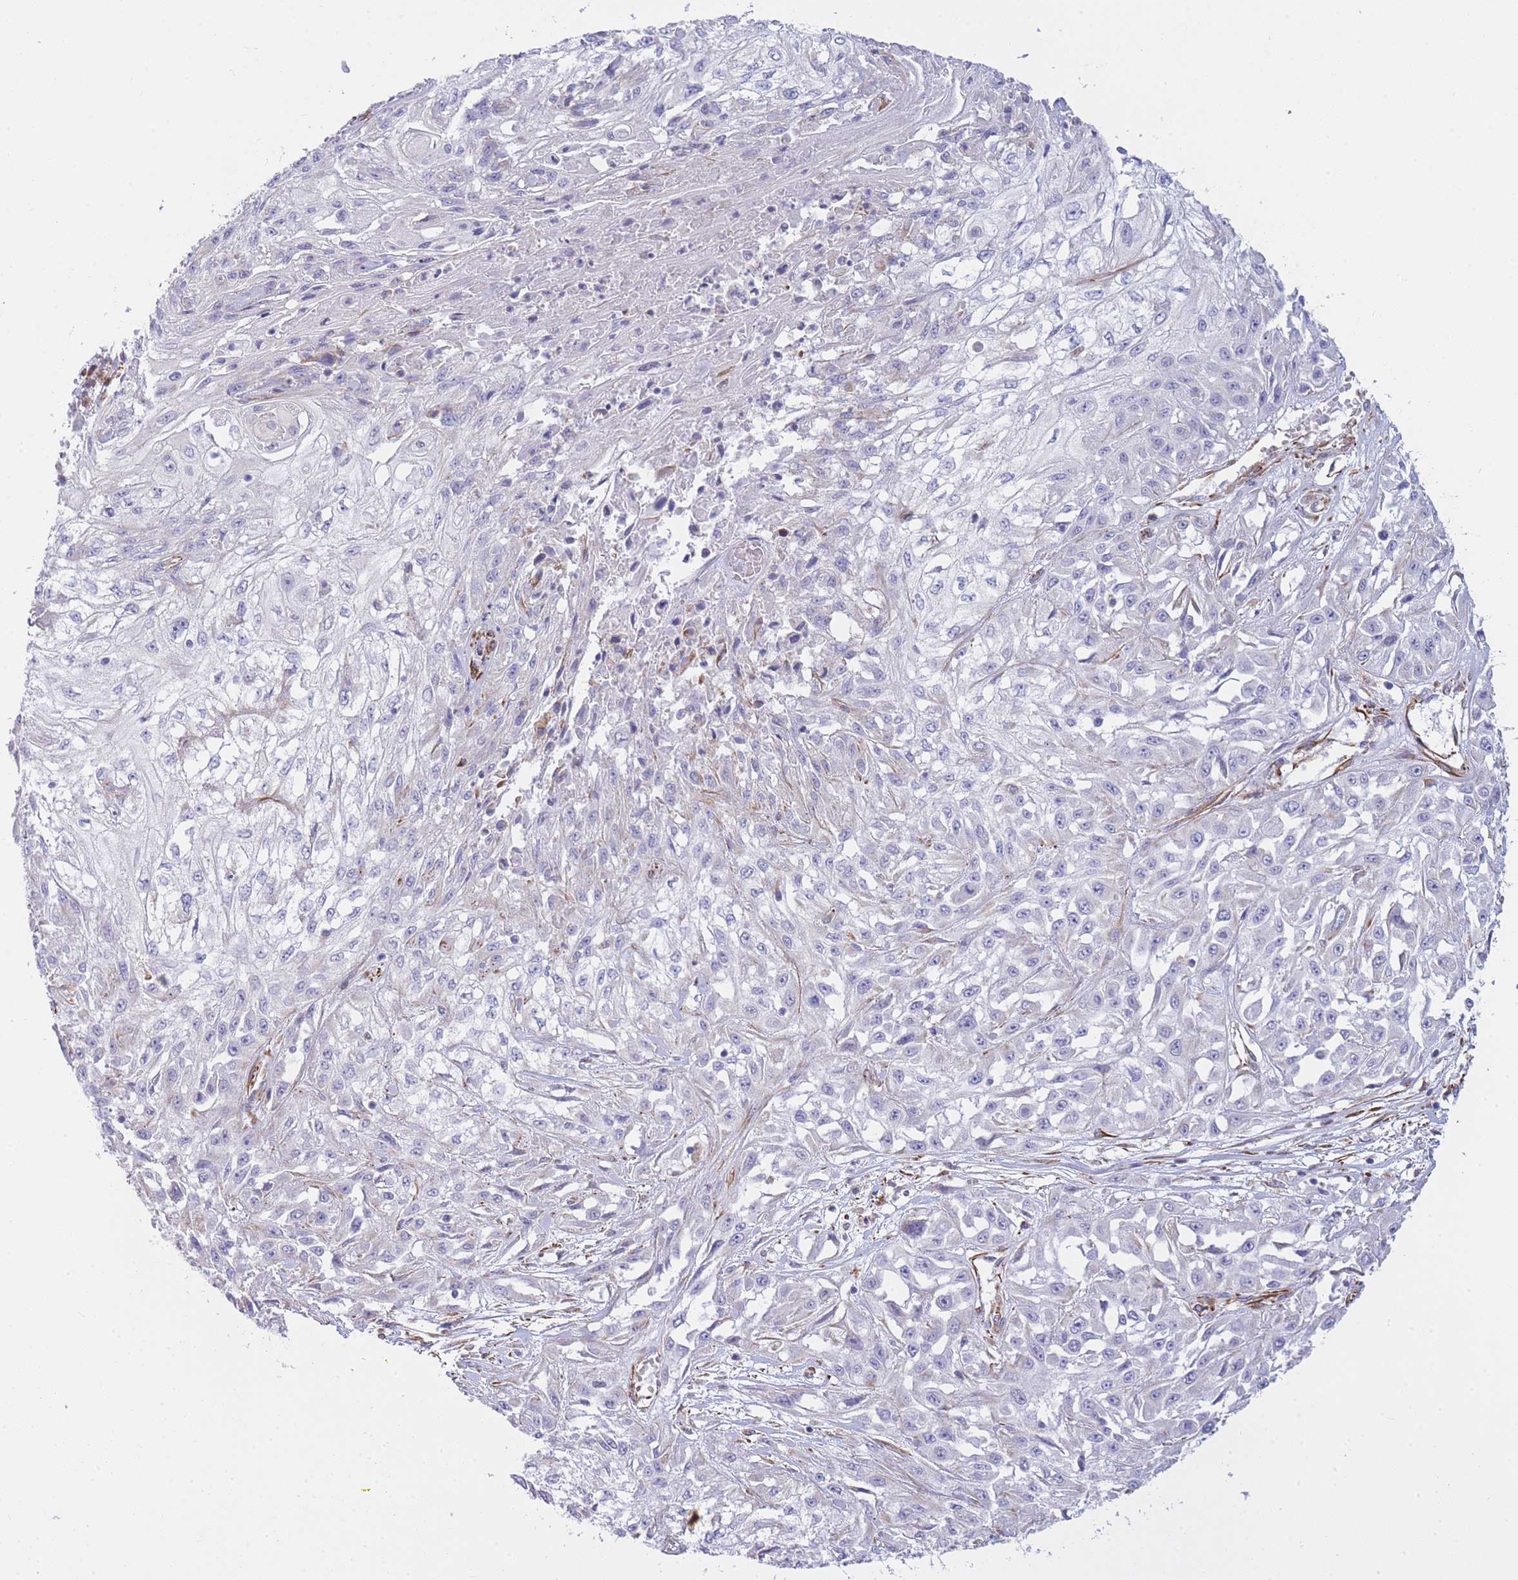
{"staining": {"intensity": "negative", "quantity": "none", "location": "none"}, "tissue": "skin cancer", "cell_type": "Tumor cells", "image_type": "cancer", "snomed": [{"axis": "morphology", "description": "Squamous cell carcinoma, NOS"}, {"axis": "morphology", "description": "Squamous cell carcinoma, metastatic, NOS"}, {"axis": "topography", "description": "Skin"}, {"axis": "topography", "description": "Lymph node"}], "caption": "The image shows no staining of tumor cells in skin cancer (squamous cell carcinoma).", "gene": "ECPAS", "patient": {"sex": "male", "age": 75}}